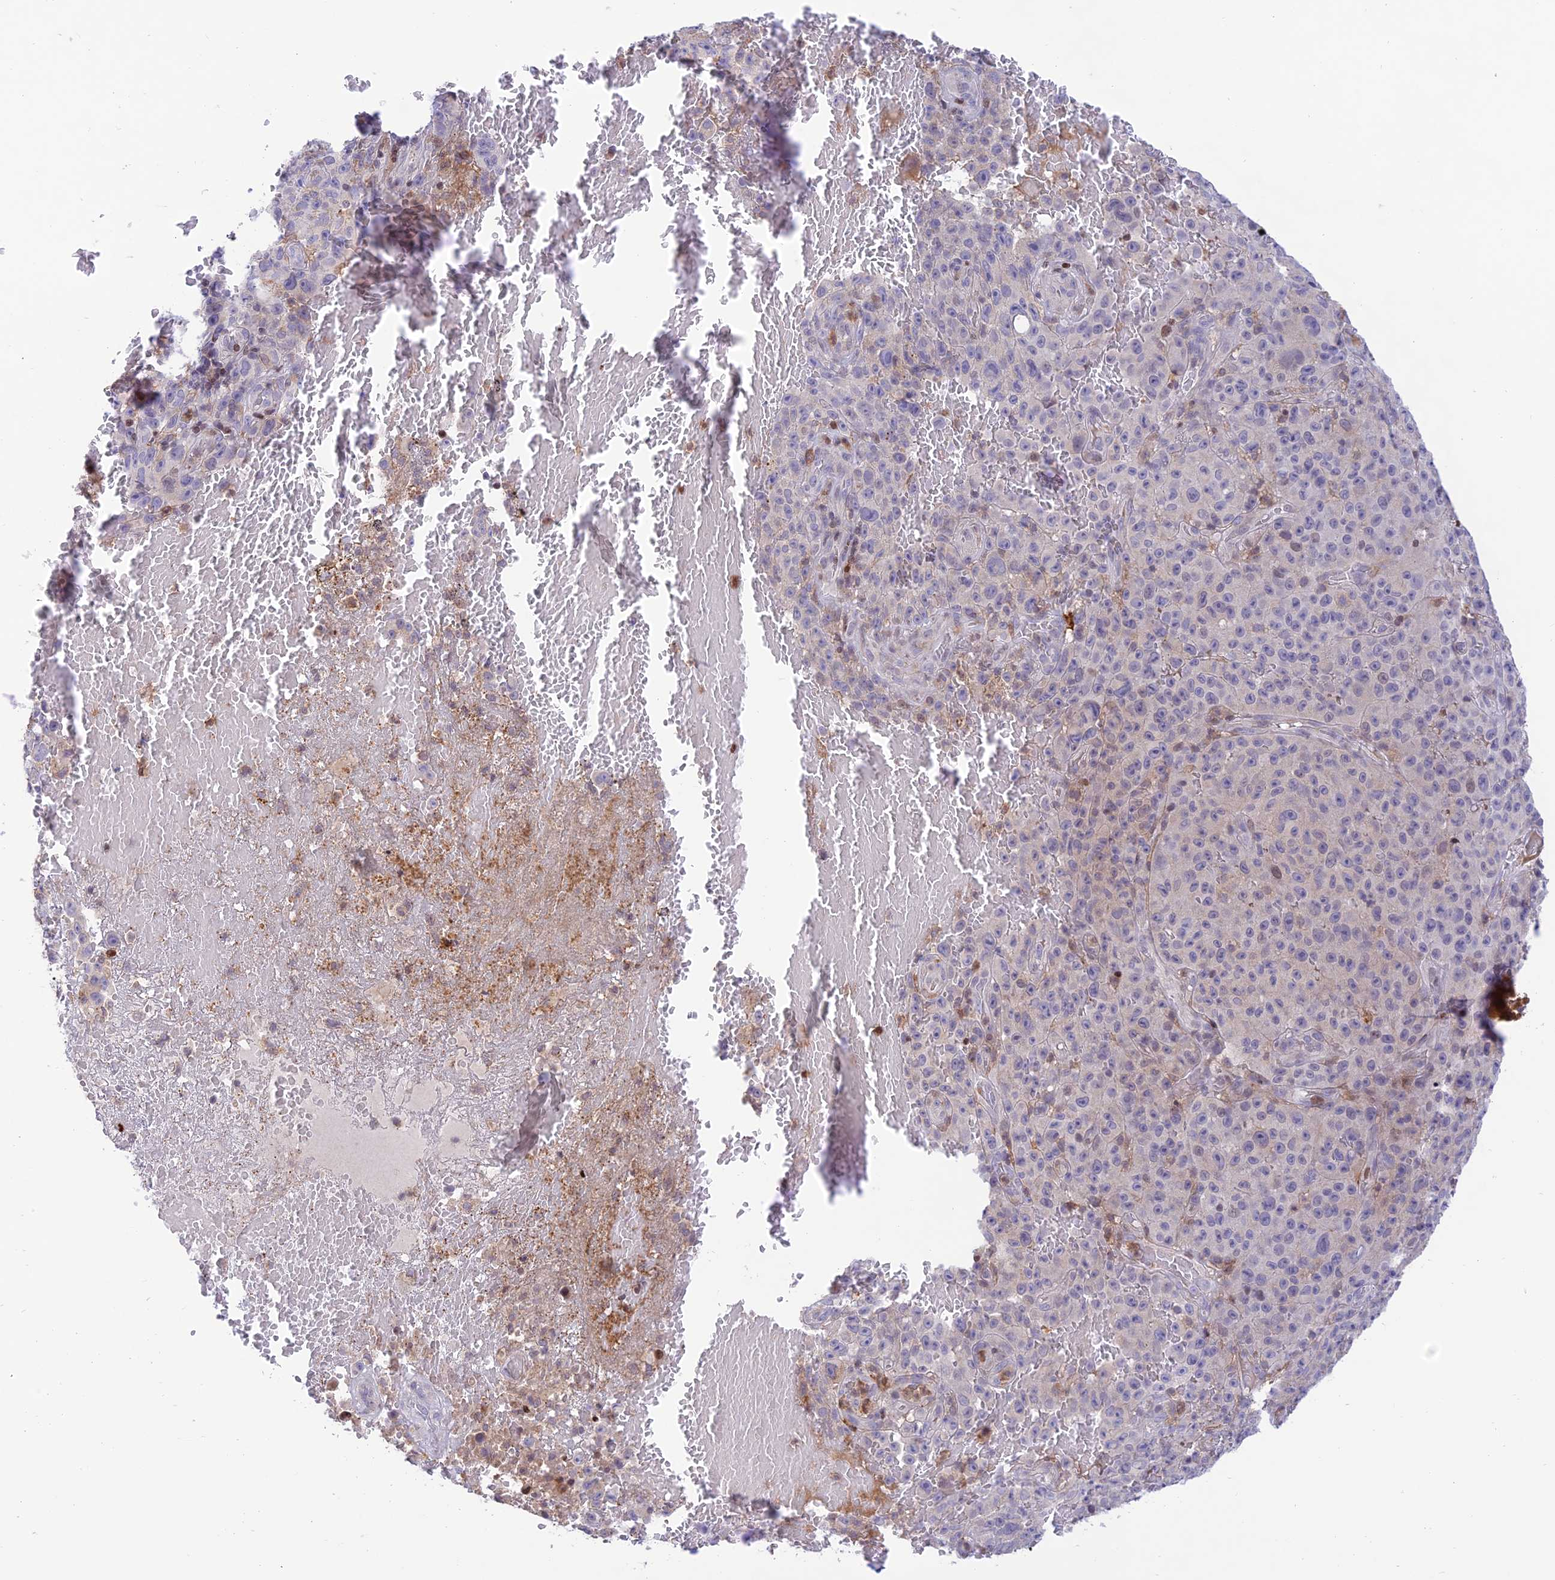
{"staining": {"intensity": "negative", "quantity": "none", "location": "none"}, "tissue": "melanoma", "cell_type": "Tumor cells", "image_type": "cancer", "snomed": [{"axis": "morphology", "description": "Malignant melanoma, NOS"}, {"axis": "topography", "description": "Skin"}], "caption": "High magnification brightfield microscopy of malignant melanoma stained with DAB (3,3'-diaminobenzidine) (brown) and counterstained with hematoxylin (blue): tumor cells show no significant expression.", "gene": "FAM186B", "patient": {"sex": "female", "age": 82}}